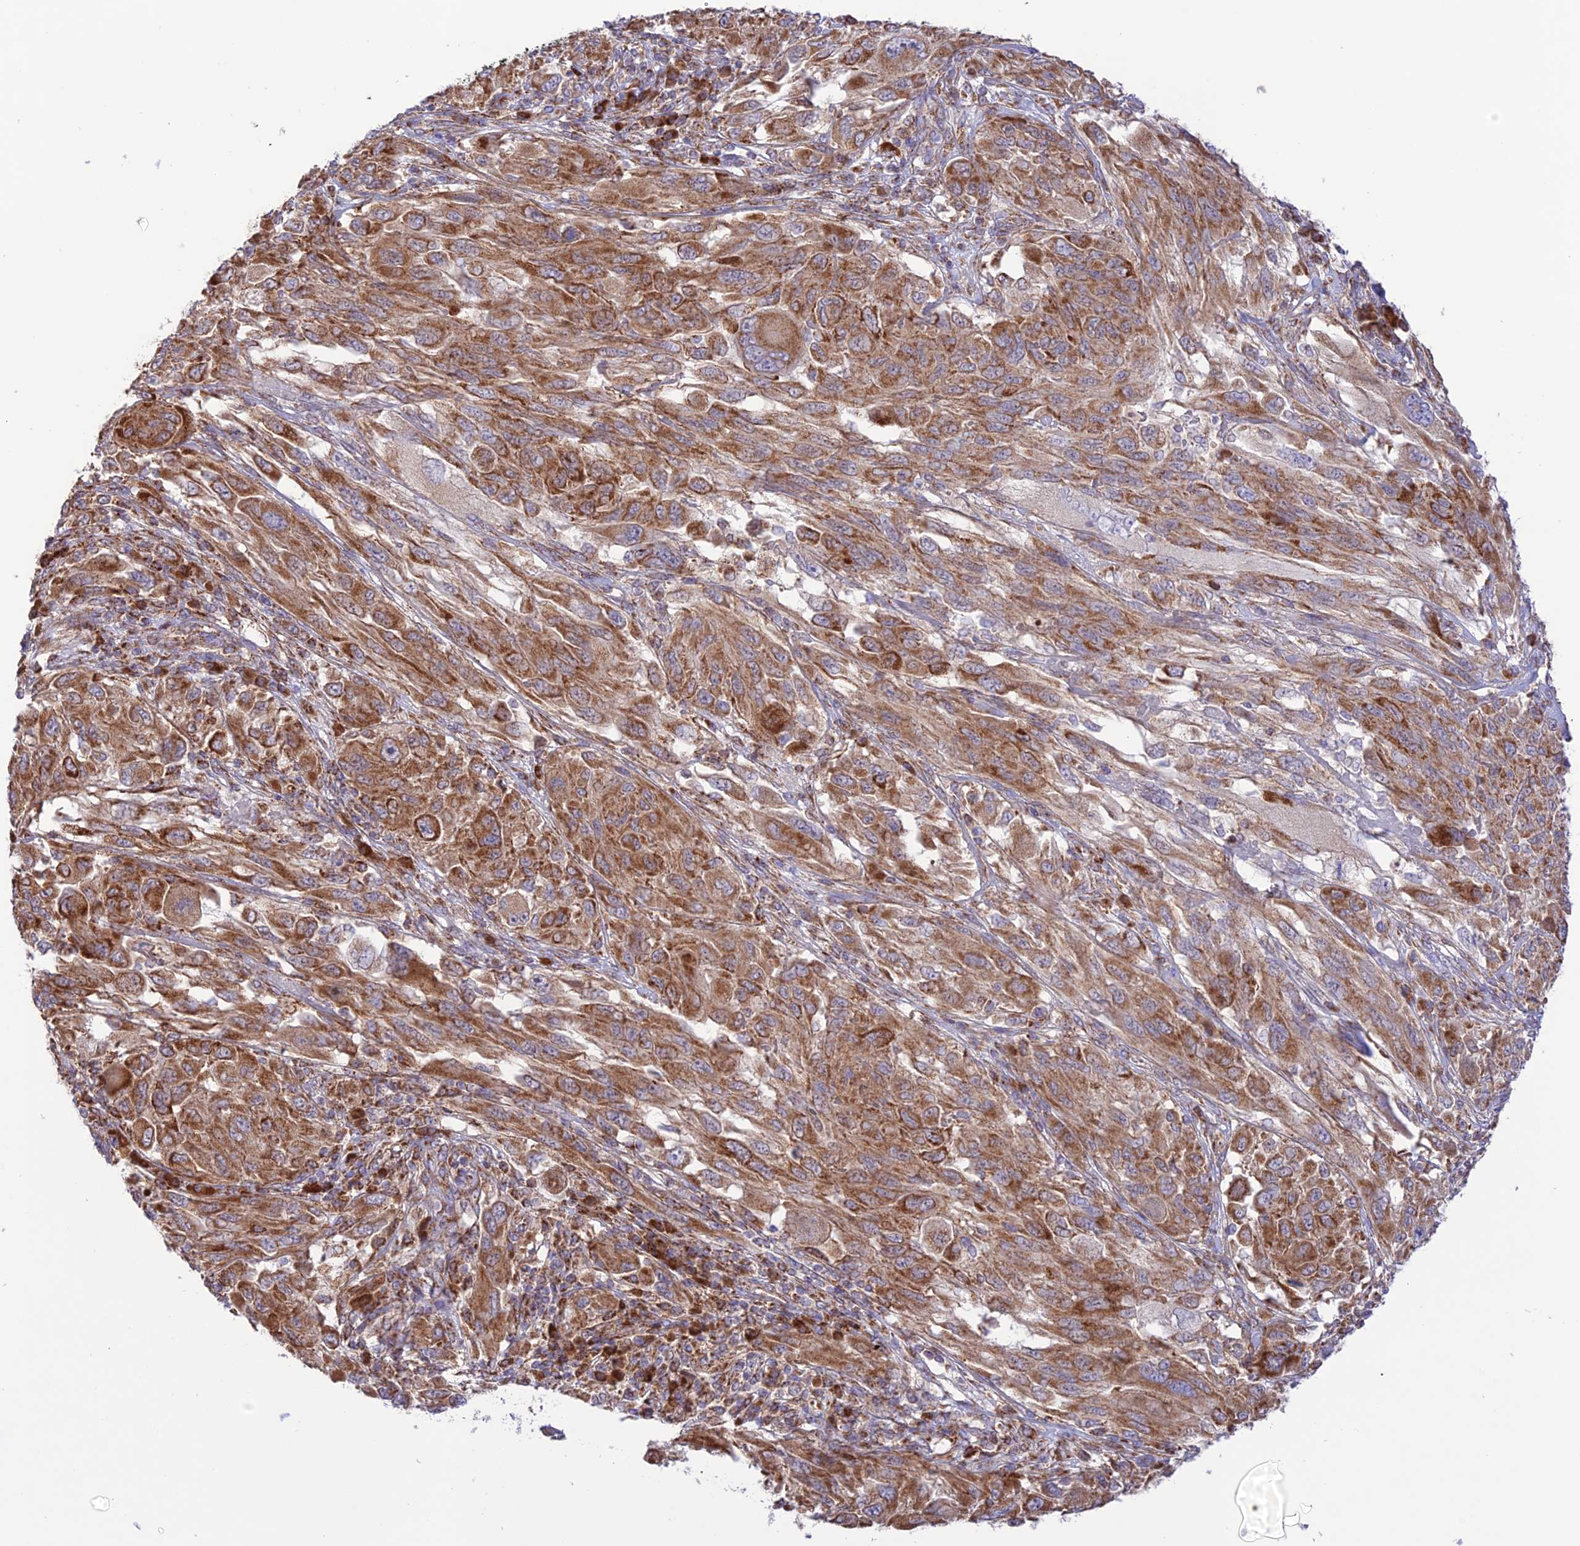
{"staining": {"intensity": "moderate", "quantity": ">75%", "location": "cytoplasmic/membranous"}, "tissue": "melanoma", "cell_type": "Tumor cells", "image_type": "cancer", "snomed": [{"axis": "morphology", "description": "Malignant melanoma, NOS"}, {"axis": "topography", "description": "Skin"}], "caption": "A brown stain highlights moderate cytoplasmic/membranous positivity of a protein in melanoma tumor cells. Immunohistochemistry (ihc) stains the protein in brown and the nuclei are stained blue.", "gene": "UAP1L1", "patient": {"sex": "female", "age": 91}}